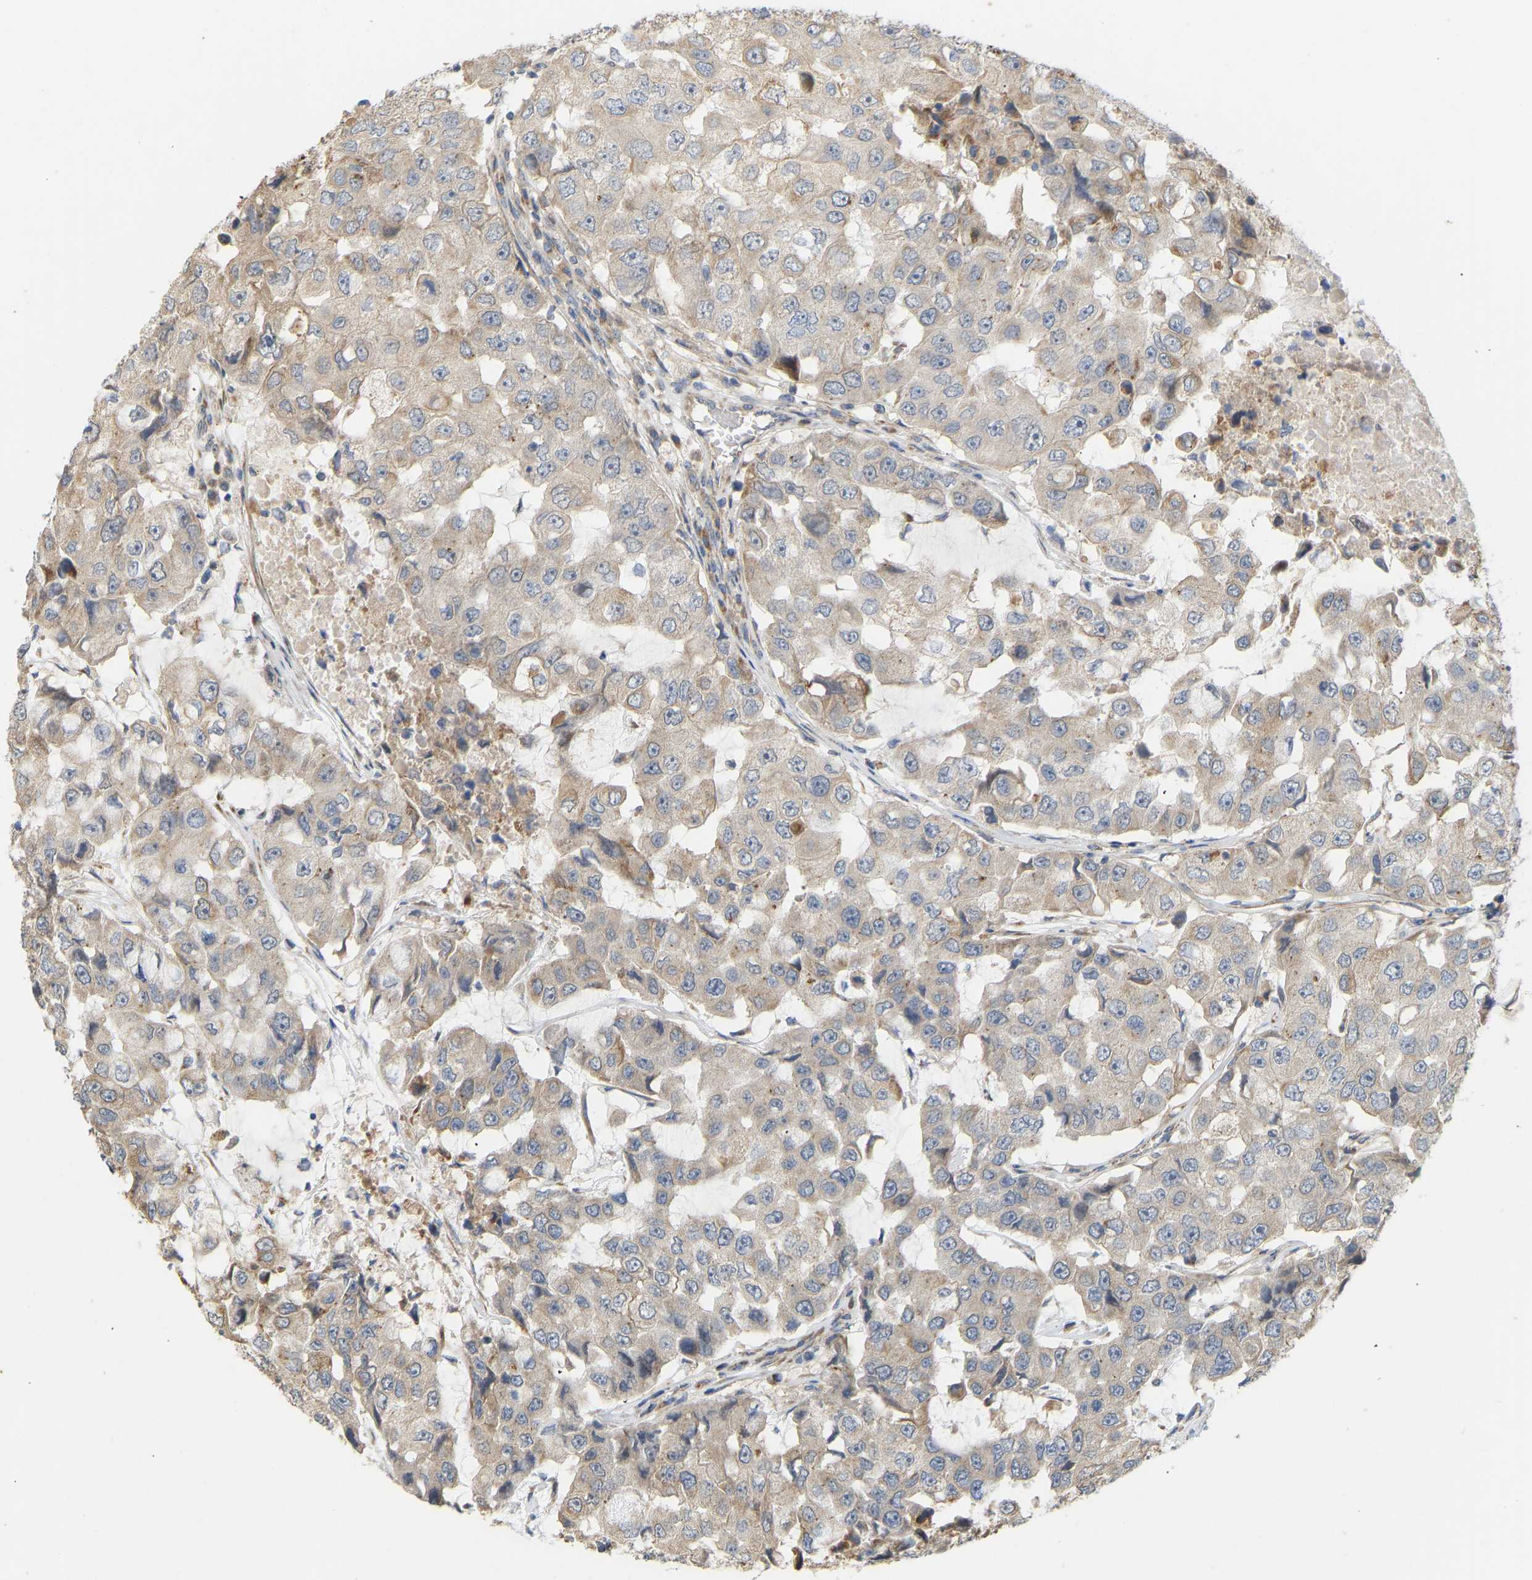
{"staining": {"intensity": "moderate", "quantity": "25%-75%", "location": "cytoplasmic/membranous"}, "tissue": "breast cancer", "cell_type": "Tumor cells", "image_type": "cancer", "snomed": [{"axis": "morphology", "description": "Duct carcinoma"}, {"axis": "topography", "description": "Breast"}], "caption": "IHC of human breast cancer (intraductal carcinoma) displays medium levels of moderate cytoplasmic/membranous staining in approximately 25%-75% of tumor cells.", "gene": "HACD2", "patient": {"sex": "female", "age": 27}}